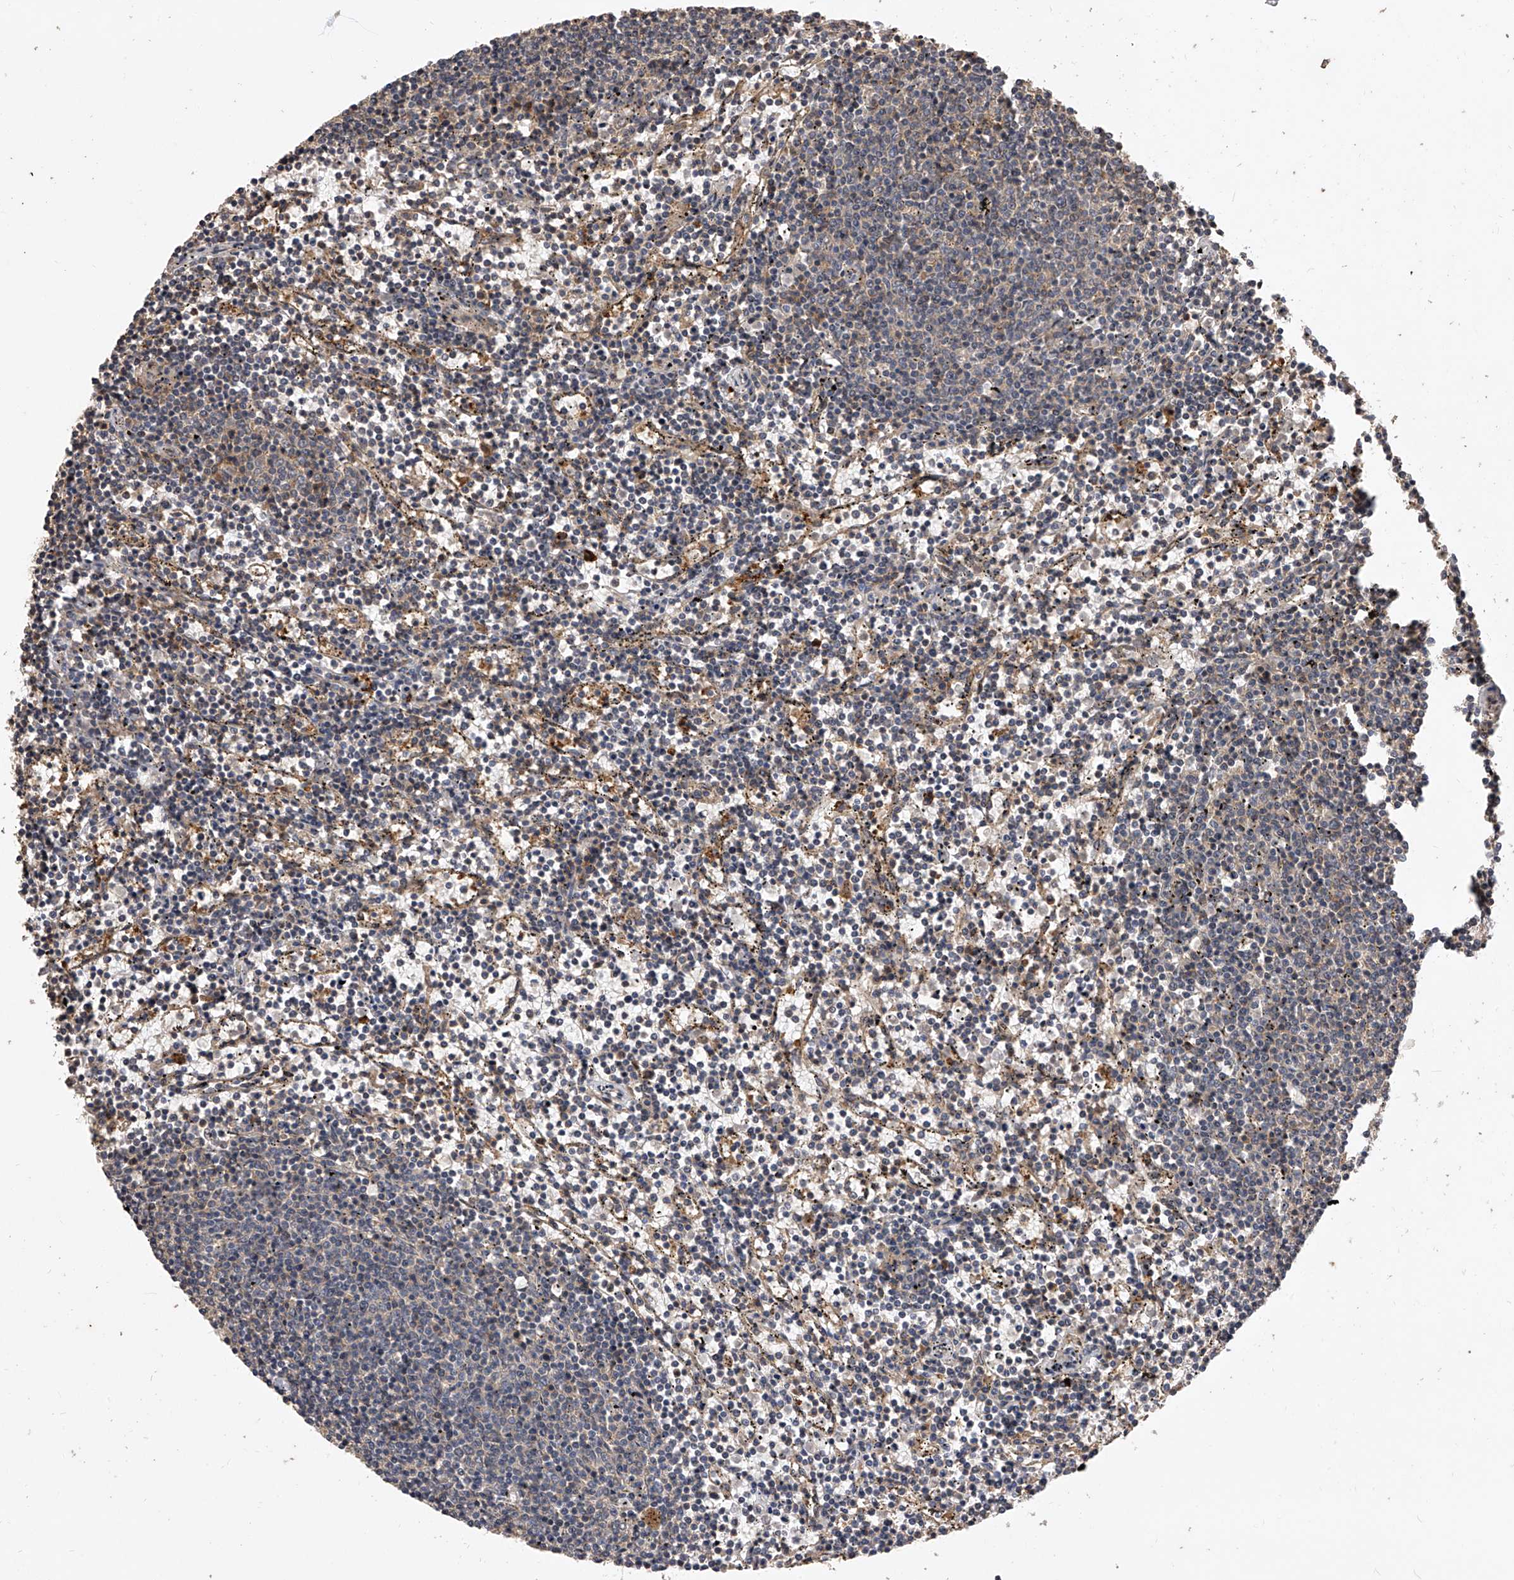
{"staining": {"intensity": "negative", "quantity": "none", "location": "none"}, "tissue": "lymphoma", "cell_type": "Tumor cells", "image_type": "cancer", "snomed": [{"axis": "morphology", "description": "Malignant lymphoma, non-Hodgkin's type, Low grade"}, {"axis": "topography", "description": "Spleen"}], "caption": "An image of human lymphoma is negative for staining in tumor cells.", "gene": "CFAP410", "patient": {"sex": "female", "age": 50}}